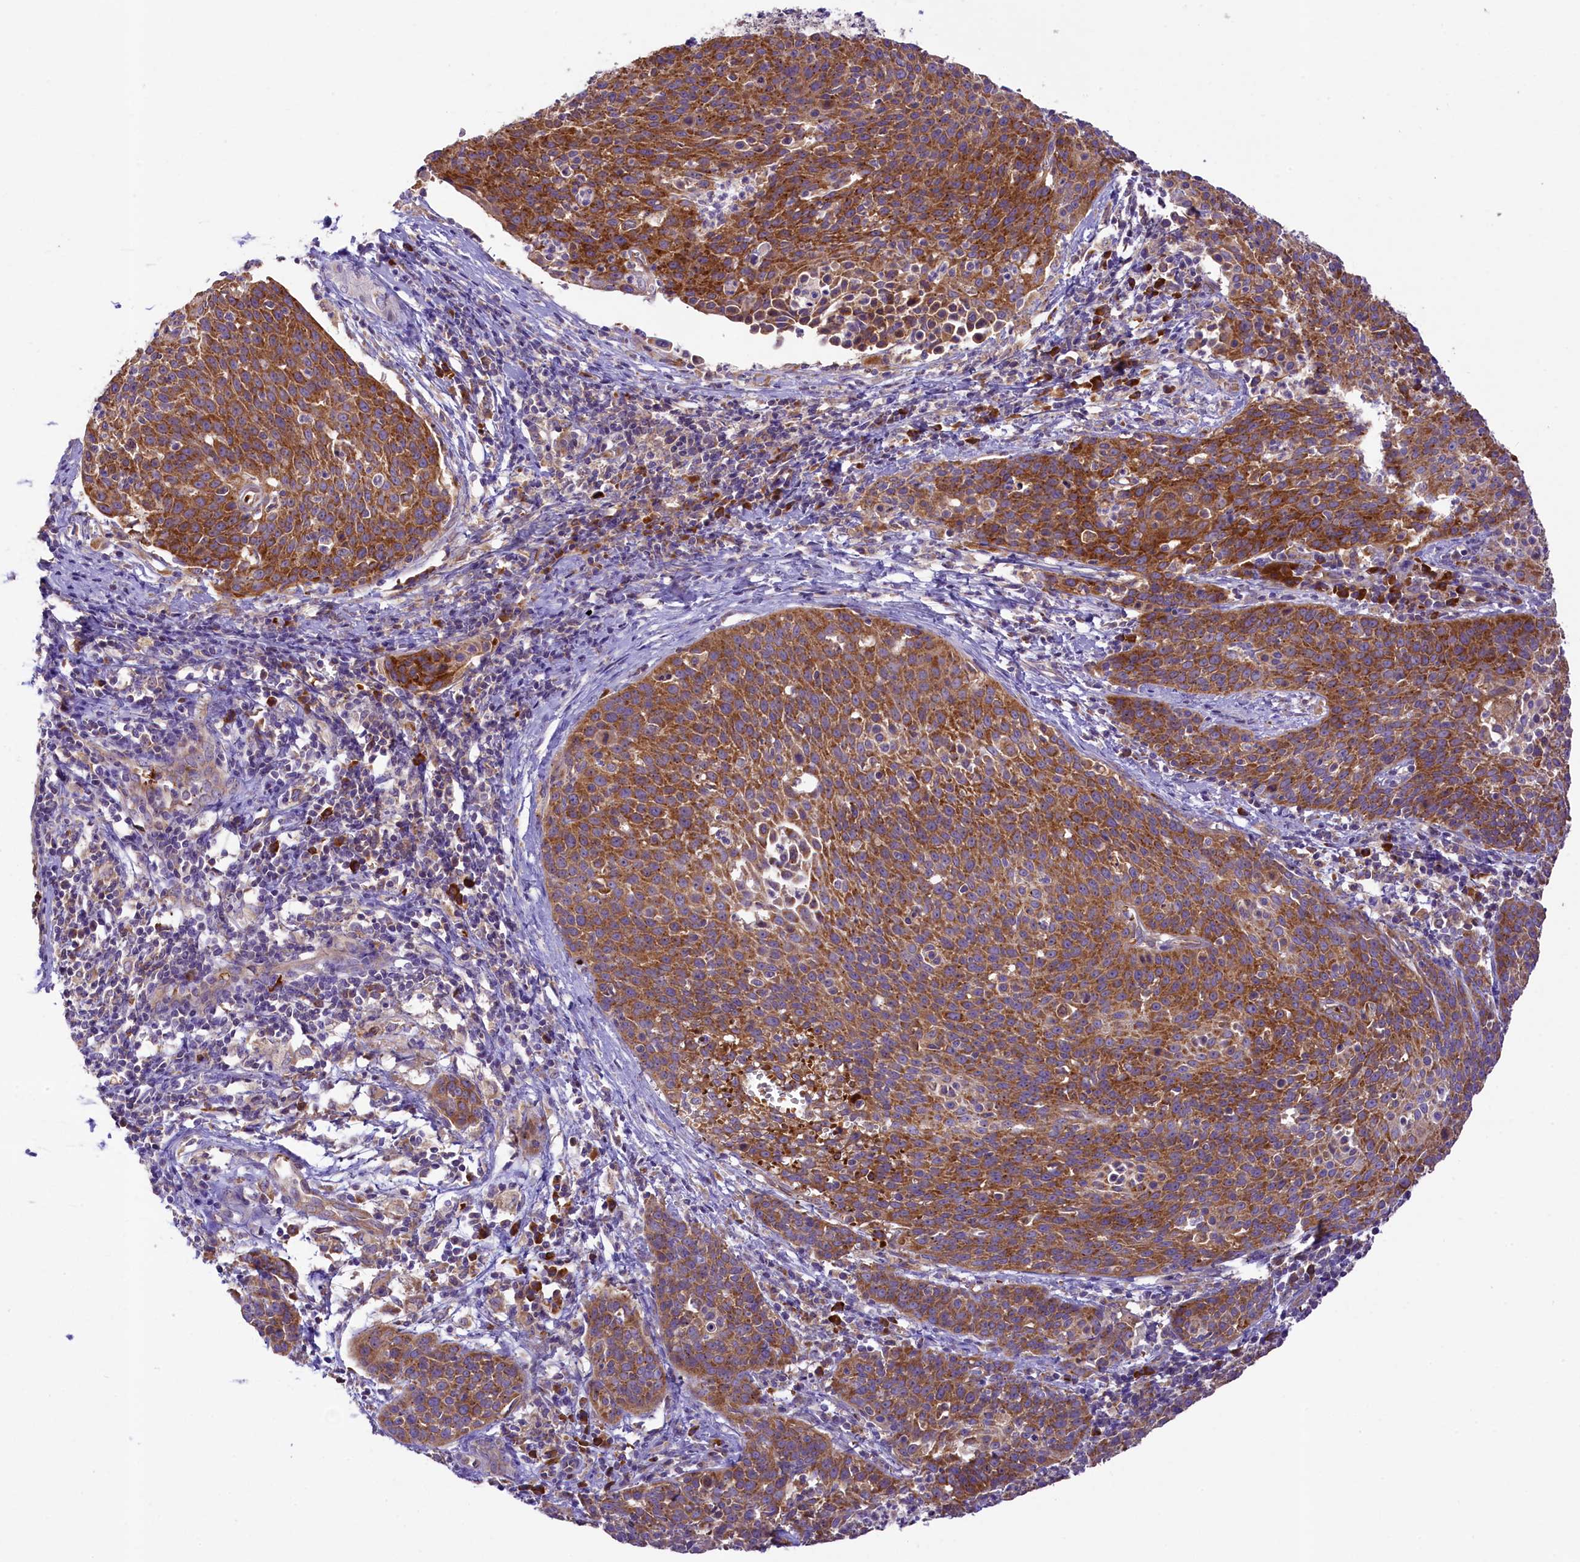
{"staining": {"intensity": "strong", "quantity": ">75%", "location": "cytoplasmic/membranous"}, "tissue": "cervical cancer", "cell_type": "Tumor cells", "image_type": "cancer", "snomed": [{"axis": "morphology", "description": "Squamous cell carcinoma, NOS"}, {"axis": "topography", "description": "Cervix"}], "caption": "This micrograph displays immunohistochemistry (IHC) staining of cervical squamous cell carcinoma, with high strong cytoplasmic/membranous positivity in about >75% of tumor cells.", "gene": "LARP4", "patient": {"sex": "female", "age": 38}}